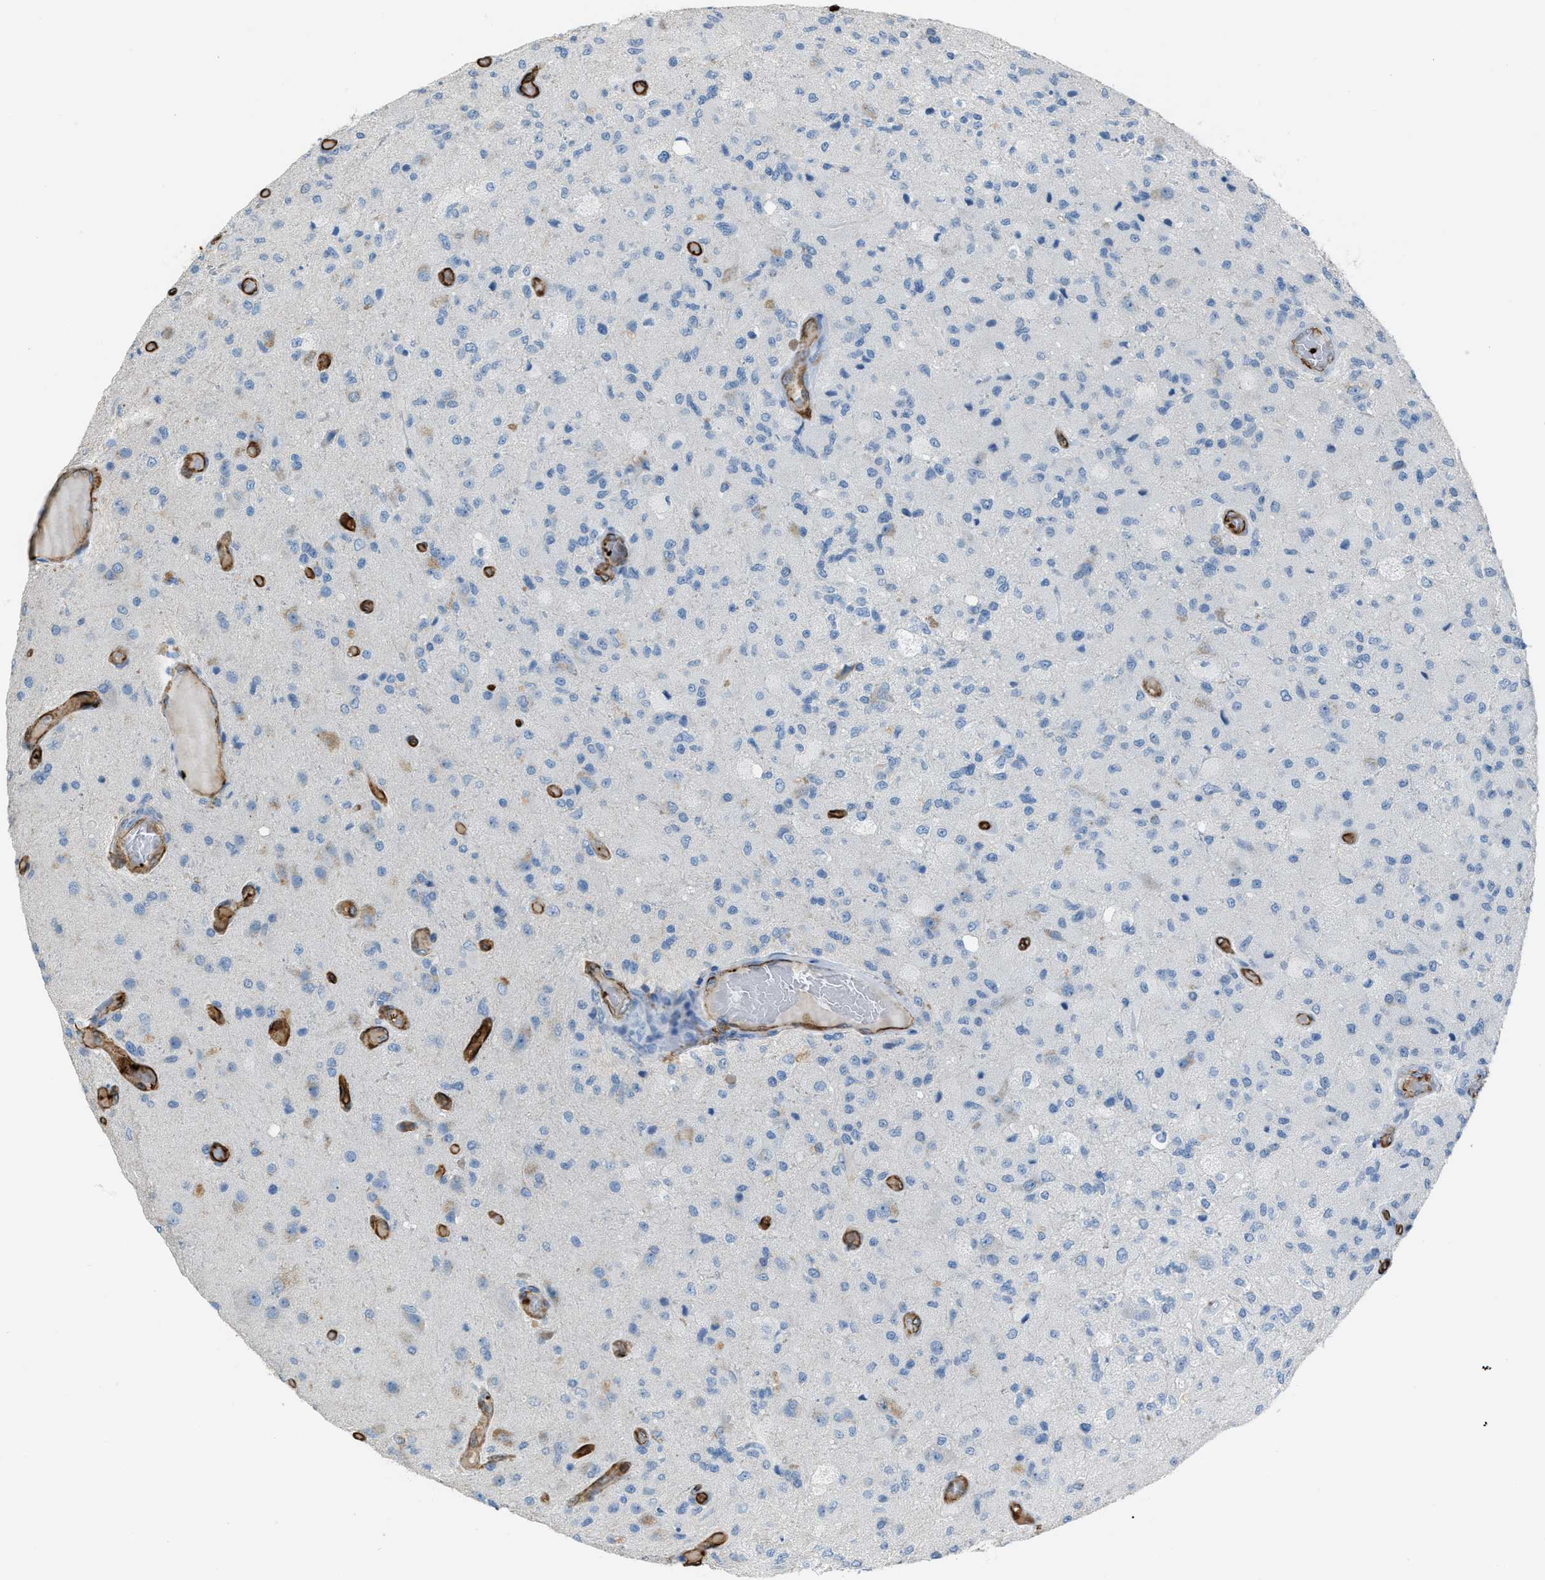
{"staining": {"intensity": "negative", "quantity": "none", "location": "none"}, "tissue": "glioma", "cell_type": "Tumor cells", "image_type": "cancer", "snomed": [{"axis": "morphology", "description": "Normal tissue, NOS"}, {"axis": "morphology", "description": "Glioma, malignant, High grade"}, {"axis": "topography", "description": "Cerebral cortex"}], "caption": "Immunohistochemical staining of human glioma demonstrates no significant expression in tumor cells. (DAB (3,3'-diaminobenzidine) immunohistochemistry, high magnification).", "gene": "SLC22A15", "patient": {"sex": "male", "age": 77}}